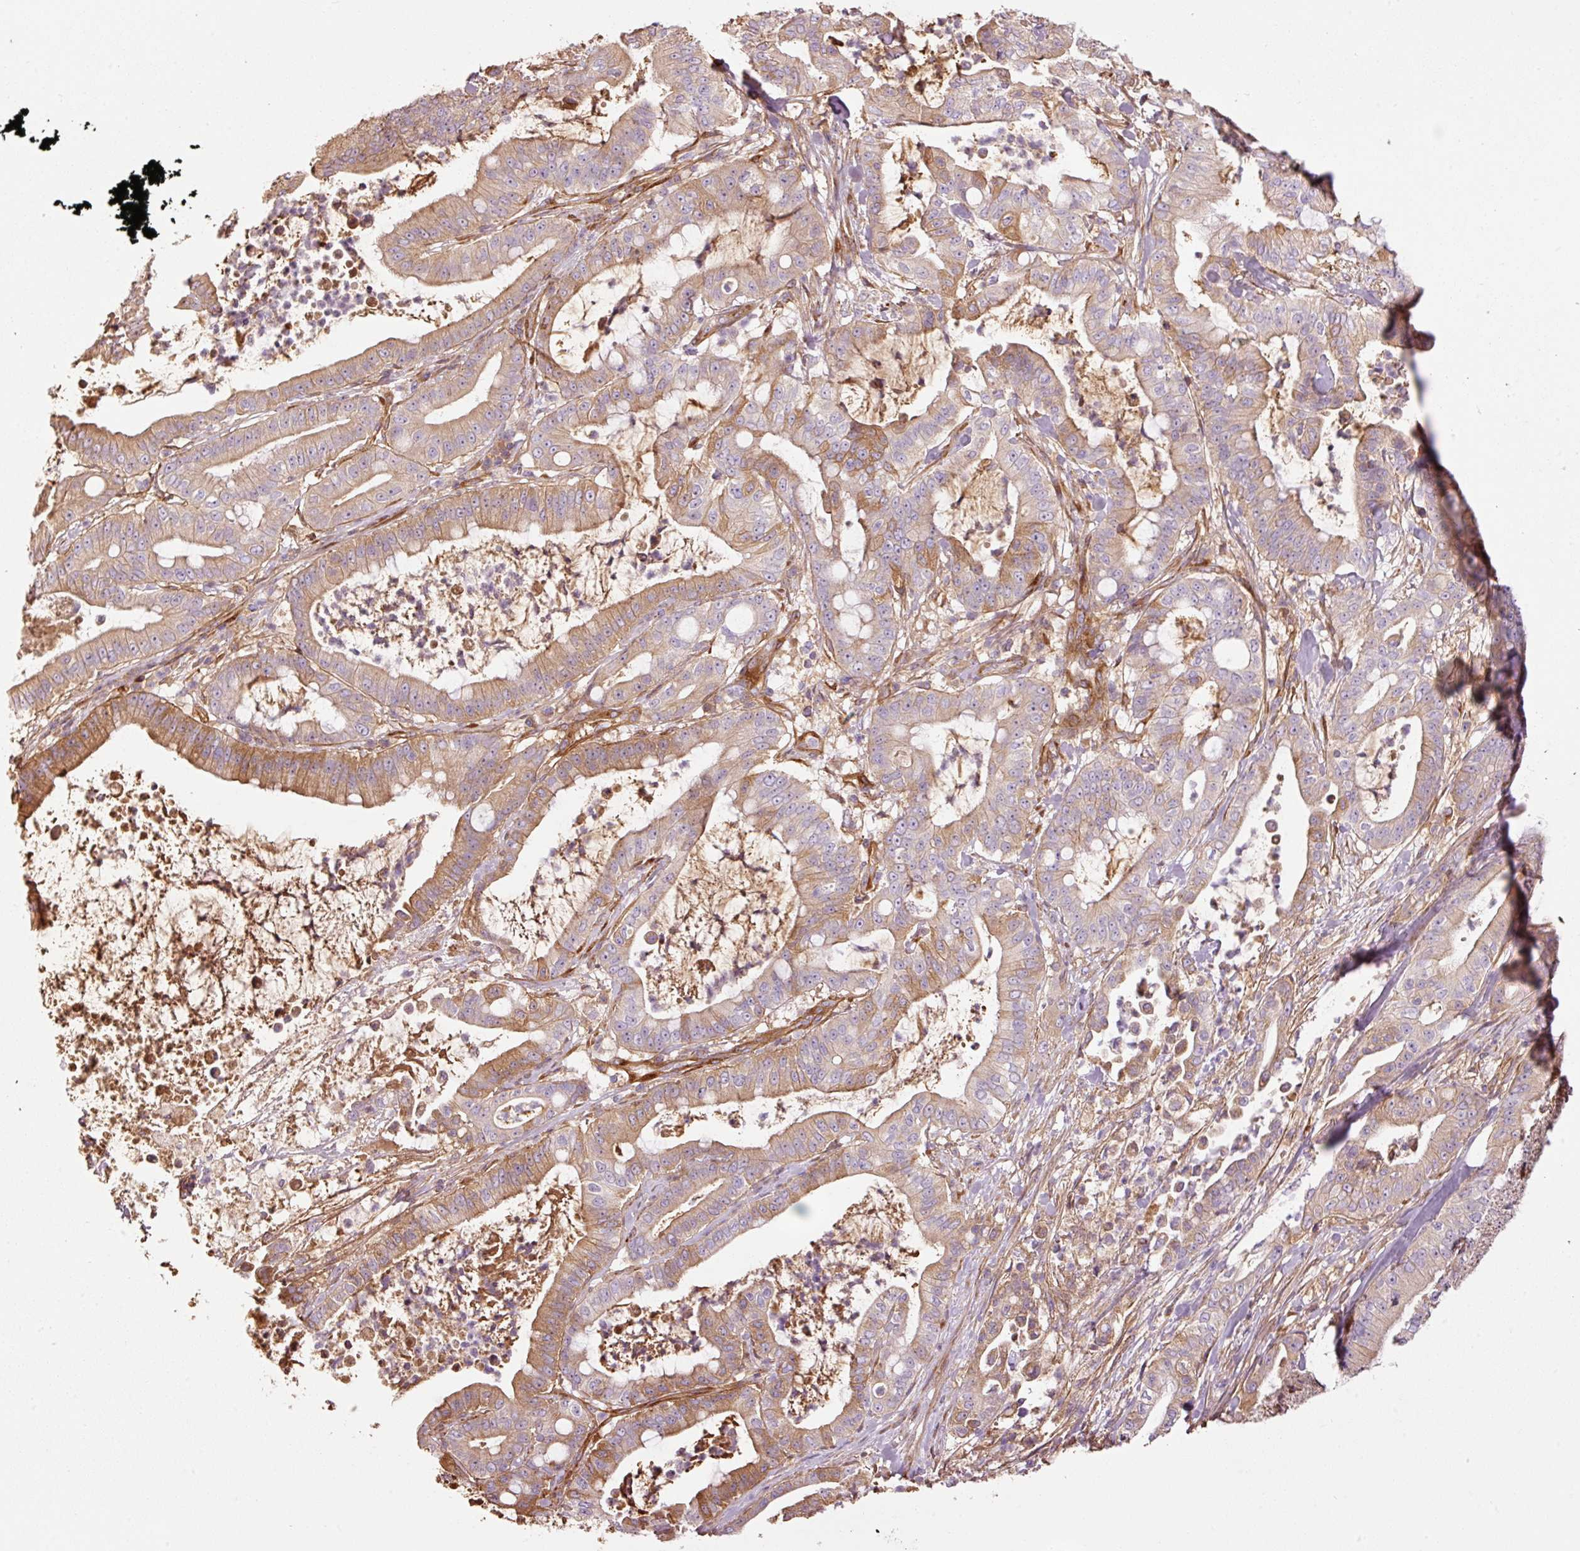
{"staining": {"intensity": "moderate", "quantity": "<25%", "location": "cytoplasmic/membranous"}, "tissue": "pancreatic cancer", "cell_type": "Tumor cells", "image_type": "cancer", "snomed": [{"axis": "morphology", "description": "Adenocarcinoma, NOS"}, {"axis": "topography", "description": "Pancreas"}], "caption": "Human pancreatic adenocarcinoma stained with a brown dye demonstrates moderate cytoplasmic/membranous positive expression in approximately <25% of tumor cells.", "gene": "NID2", "patient": {"sex": "male", "age": 71}}